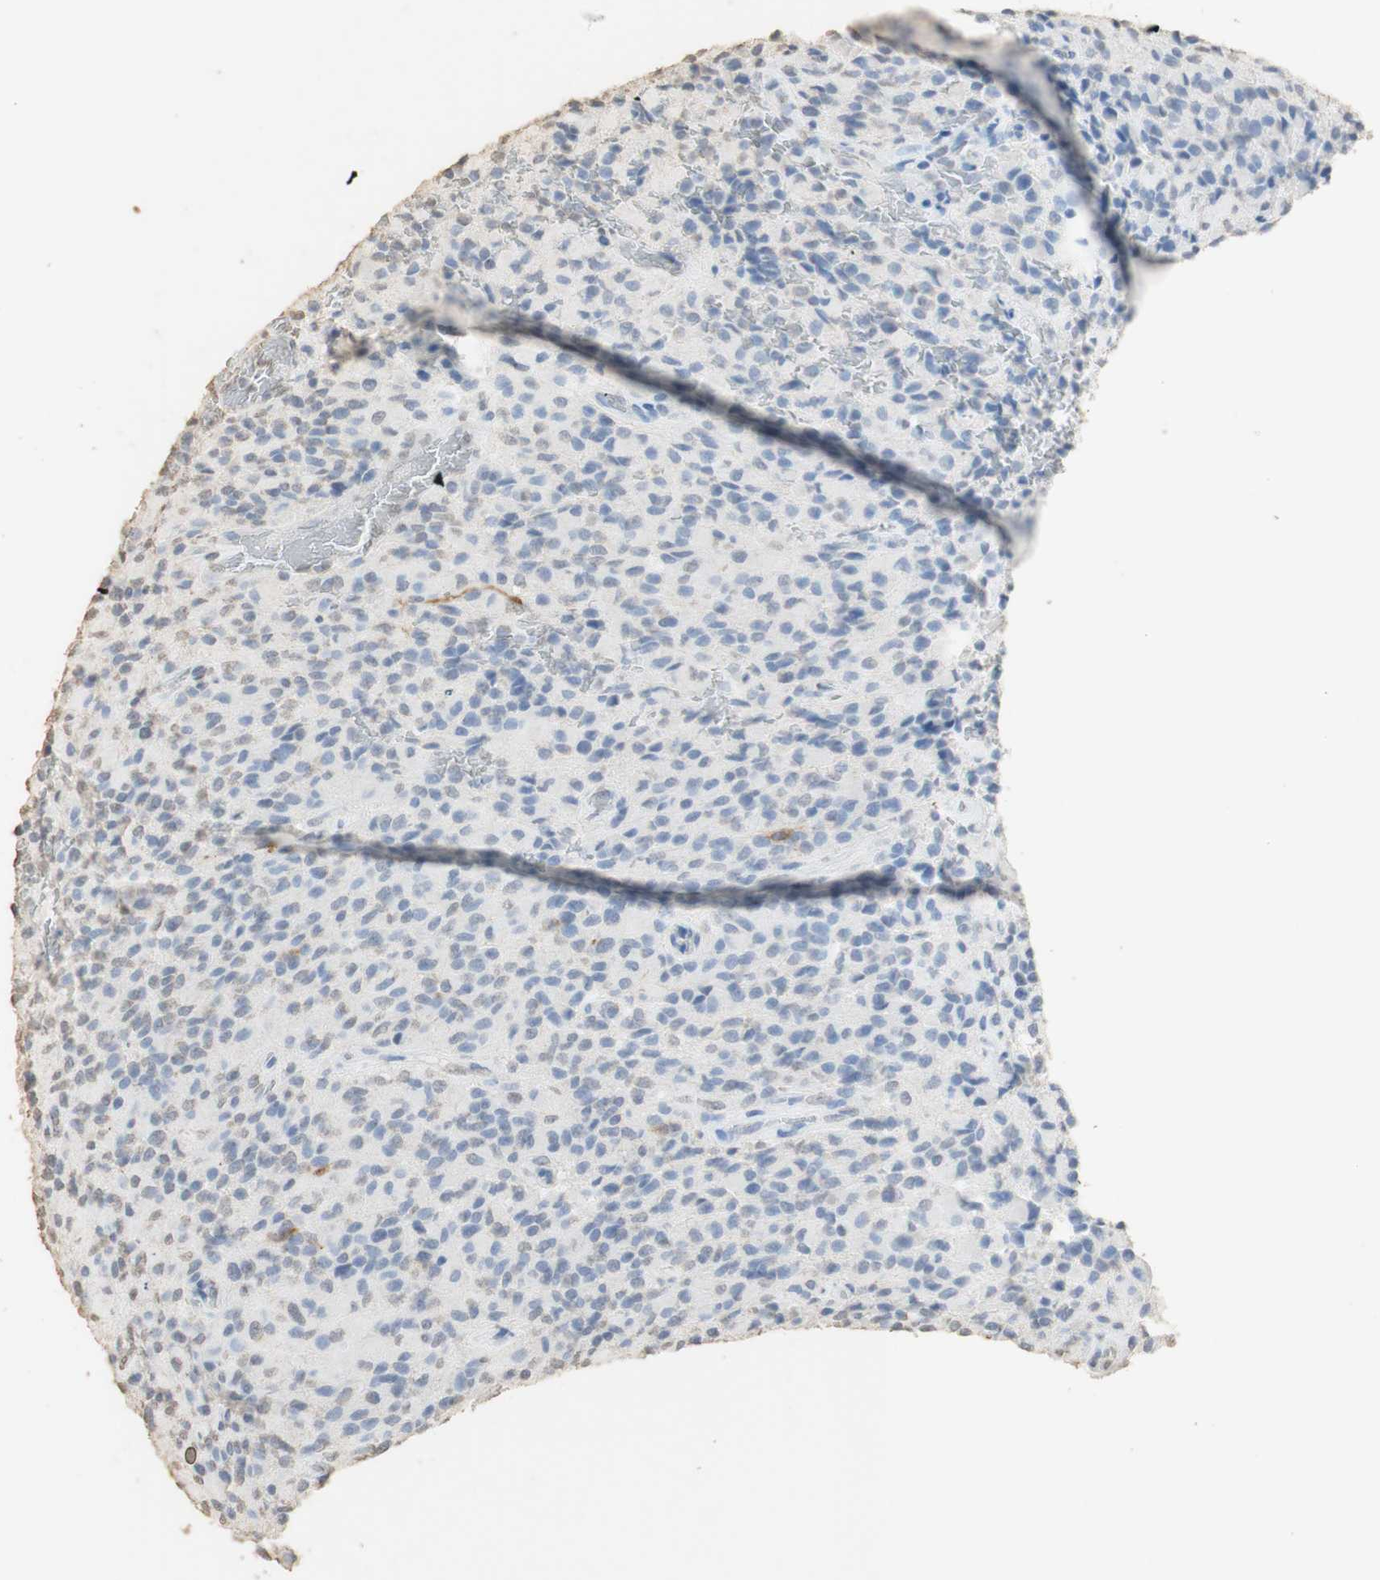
{"staining": {"intensity": "negative", "quantity": "none", "location": "none"}, "tissue": "glioma", "cell_type": "Tumor cells", "image_type": "cancer", "snomed": [{"axis": "morphology", "description": "Glioma, malignant, High grade"}, {"axis": "topography", "description": "Brain"}], "caption": "This is an IHC micrograph of human malignant glioma (high-grade). There is no expression in tumor cells.", "gene": "L1CAM", "patient": {"sex": "male", "age": 71}}